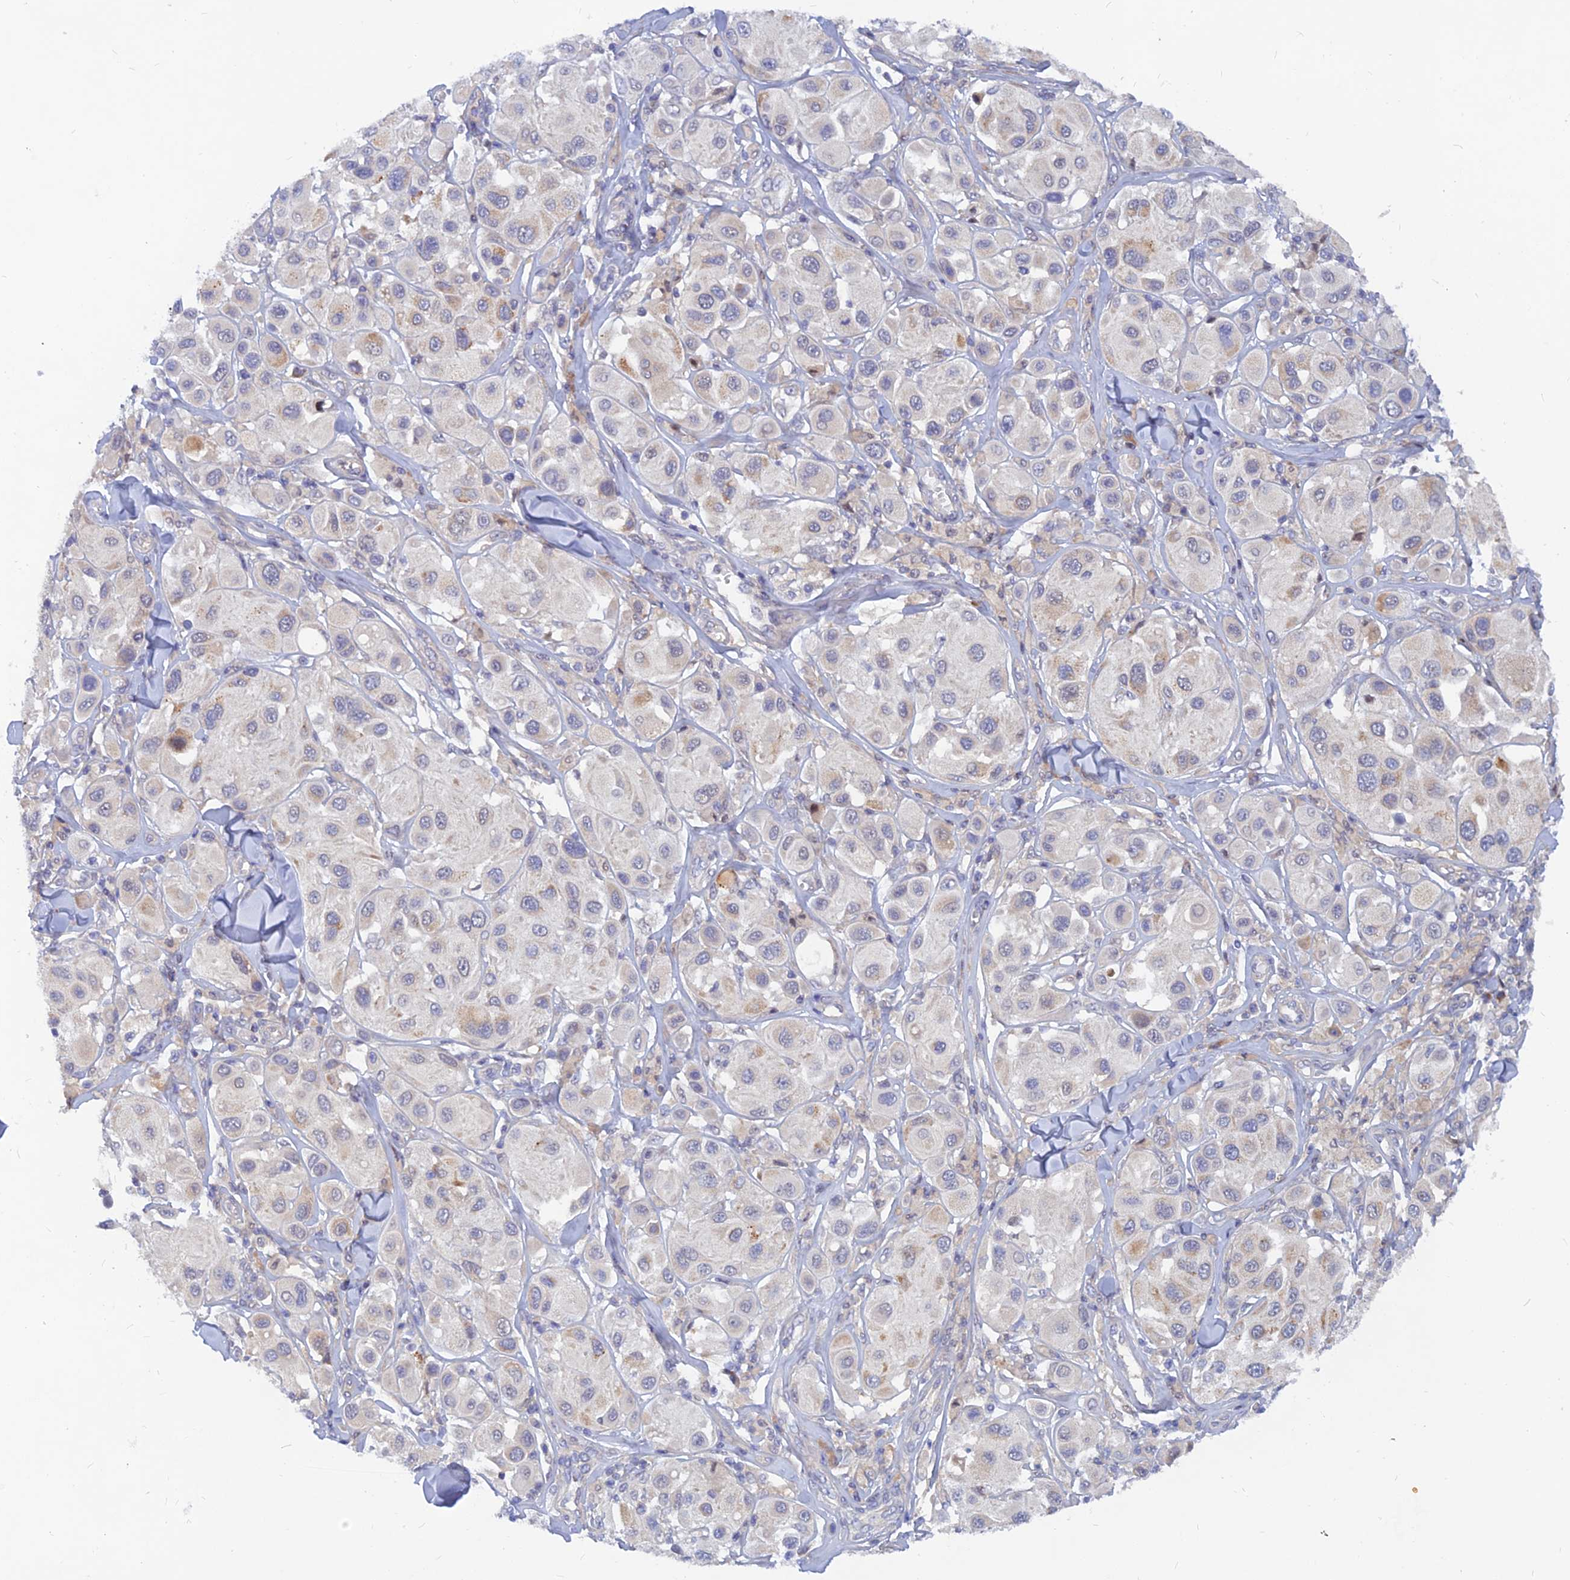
{"staining": {"intensity": "moderate", "quantity": "<25%", "location": "cytoplasmic/membranous"}, "tissue": "melanoma", "cell_type": "Tumor cells", "image_type": "cancer", "snomed": [{"axis": "morphology", "description": "Malignant melanoma, Metastatic site"}, {"axis": "topography", "description": "Skin"}], "caption": "Tumor cells exhibit low levels of moderate cytoplasmic/membranous staining in about <25% of cells in human melanoma.", "gene": "DNAJC16", "patient": {"sex": "male", "age": 41}}